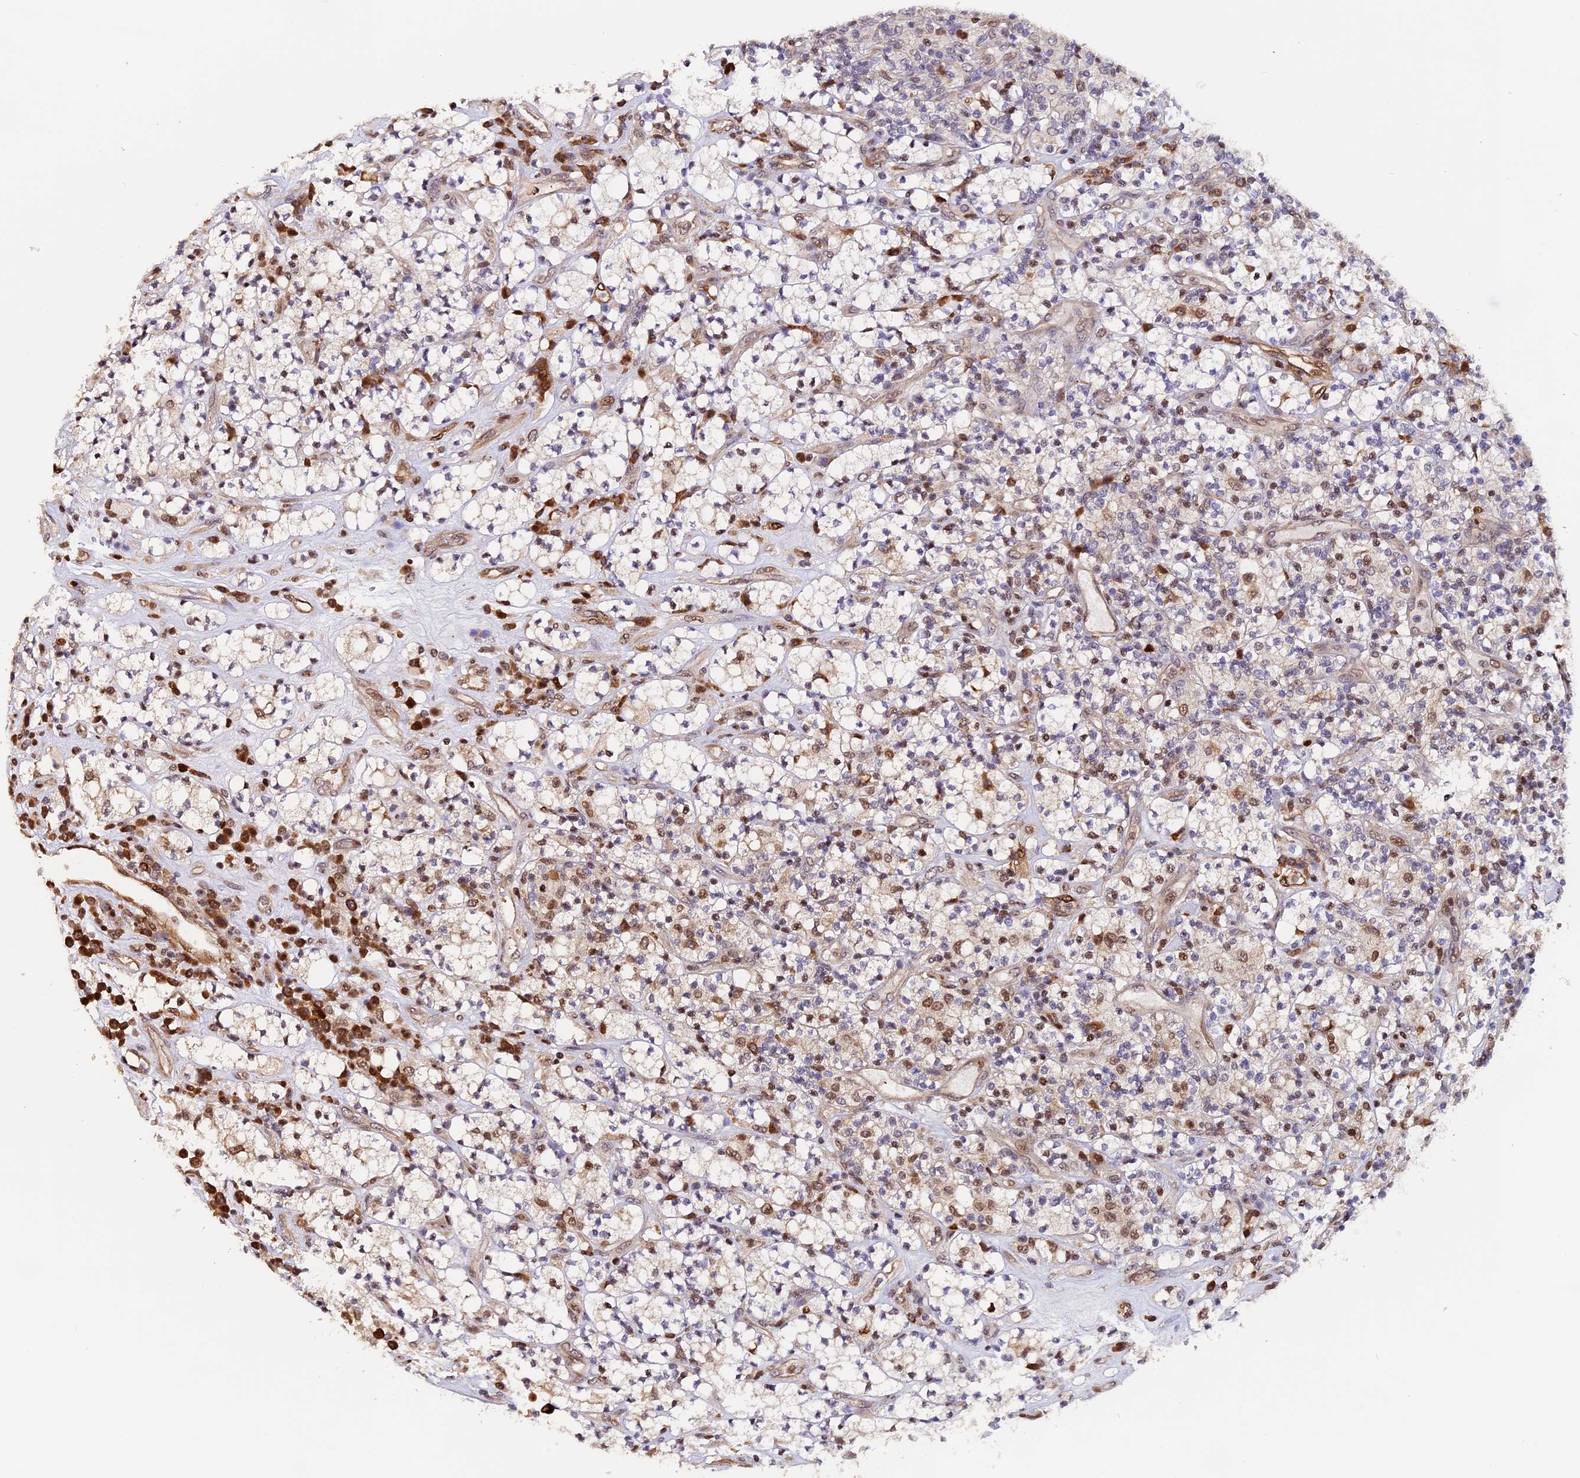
{"staining": {"intensity": "moderate", "quantity": "<25%", "location": "nuclear"}, "tissue": "renal cancer", "cell_type": "Tumor cells", "image_type": "cancer", "snomed": [{"axis": "morphology", "description": "Adenocarcinoma, NOS"}, {"axis": "topography", "description": "Kidney"}], "caption": "Renal cancer was stained to show a protein in brown. There is low levels of moderate nuclear staining in about <25% of tumor cells.", "gene": "HERPUD1", "patient": {"sex": "male", "age": 77}}